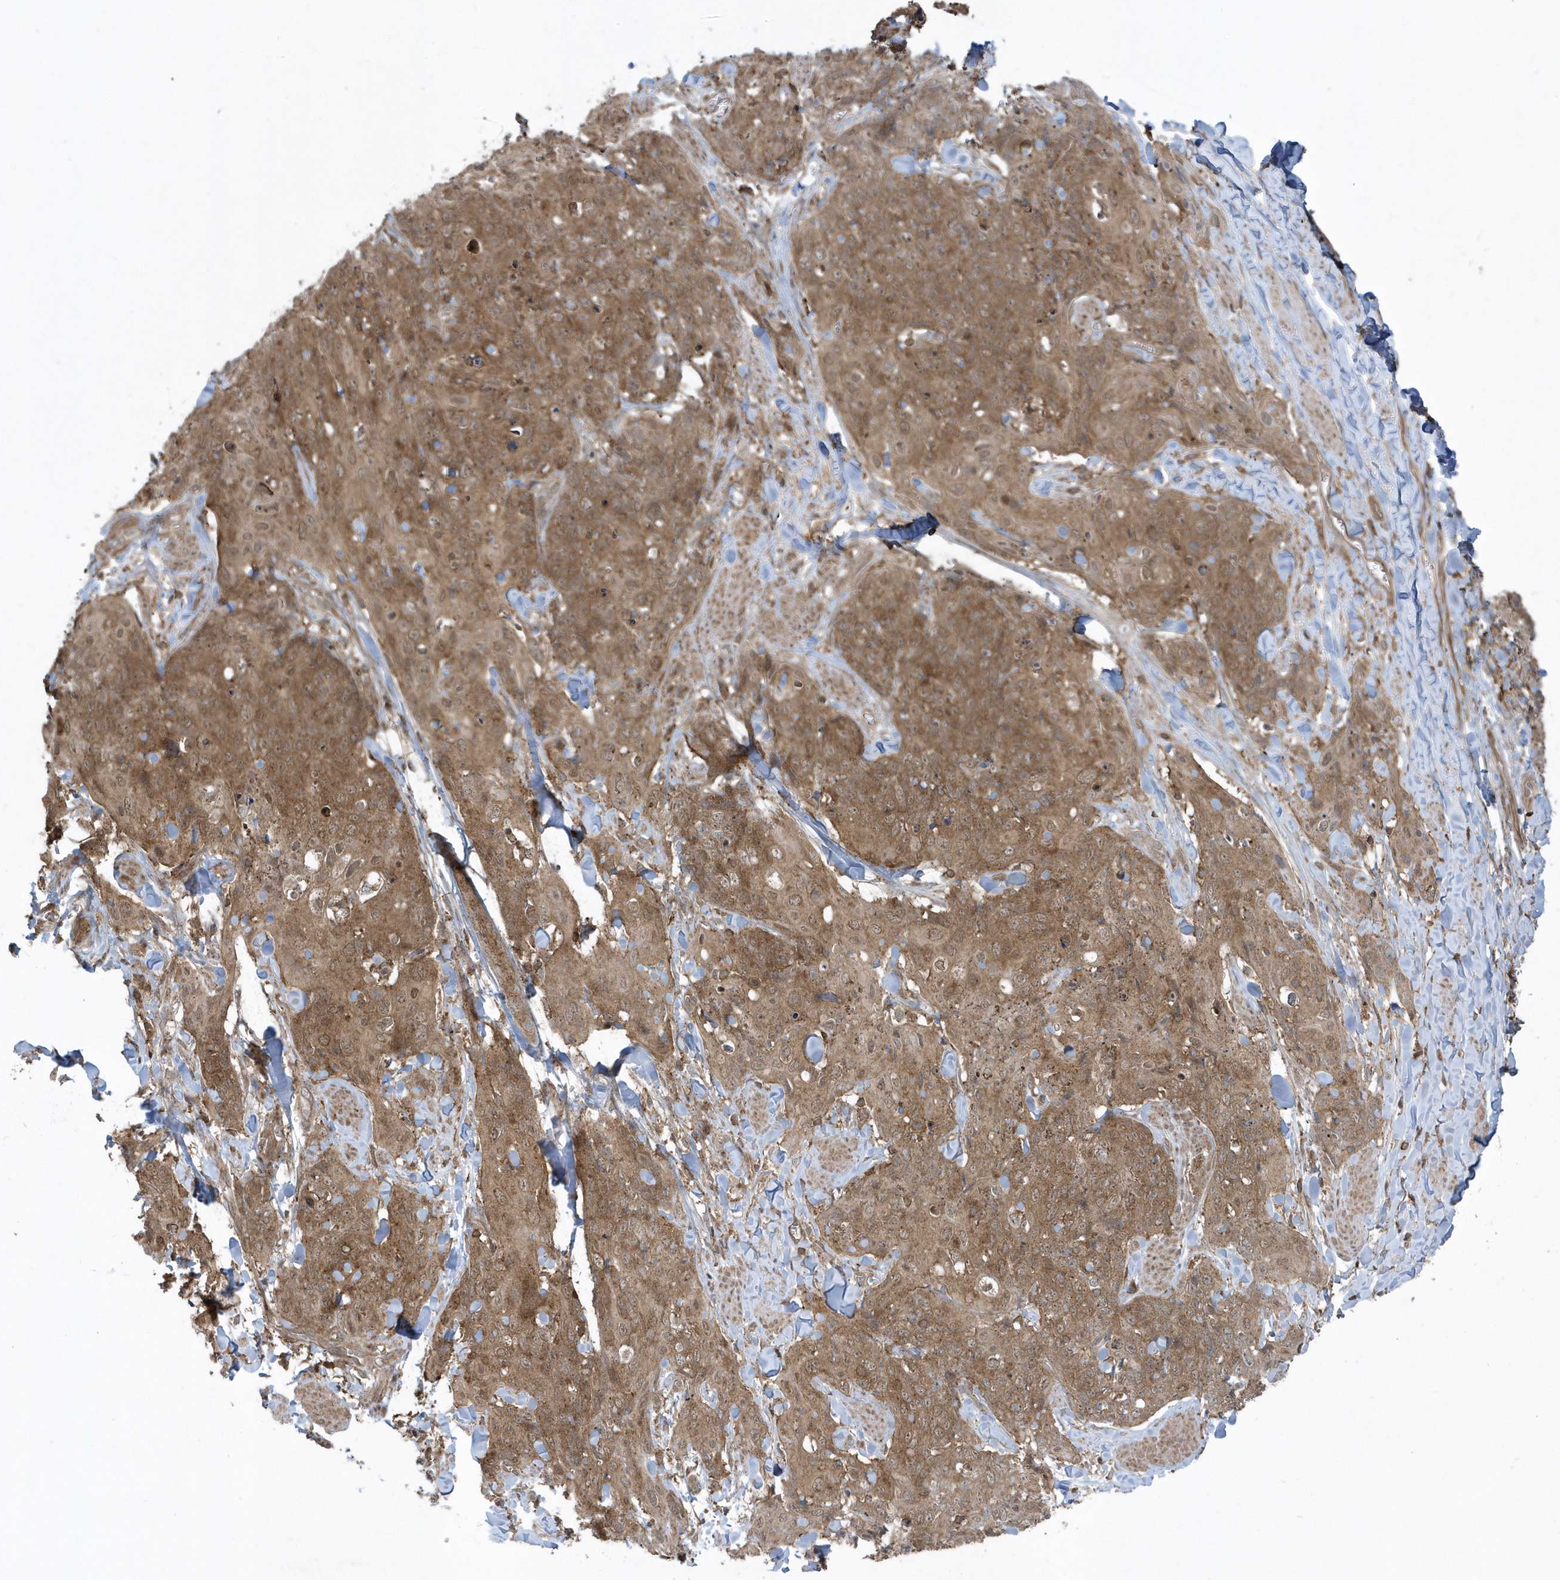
{"staining": {"intensity": "moderate", "quantity": ">75%", "location": "cytoplasmic/membranous"}, "tissue": "skin cancer", "cell_type": "Tumor cells", "image_type": "cancer", "snomed": [{"axis": "morphology", "description": "Squamous cell carcinoma, NOS"}, {"axis": "topography", "description": "Skin"}, {"axis": "topography", "description": "Vulva"}], "caption": "Tumor cells reveal medium levels of moderate cytoplasmic/membranous expression in approximately >75% of cells in human skin cancer.", "gene": "STAMBP", "patient": {"sex": "female", "age": 85}}